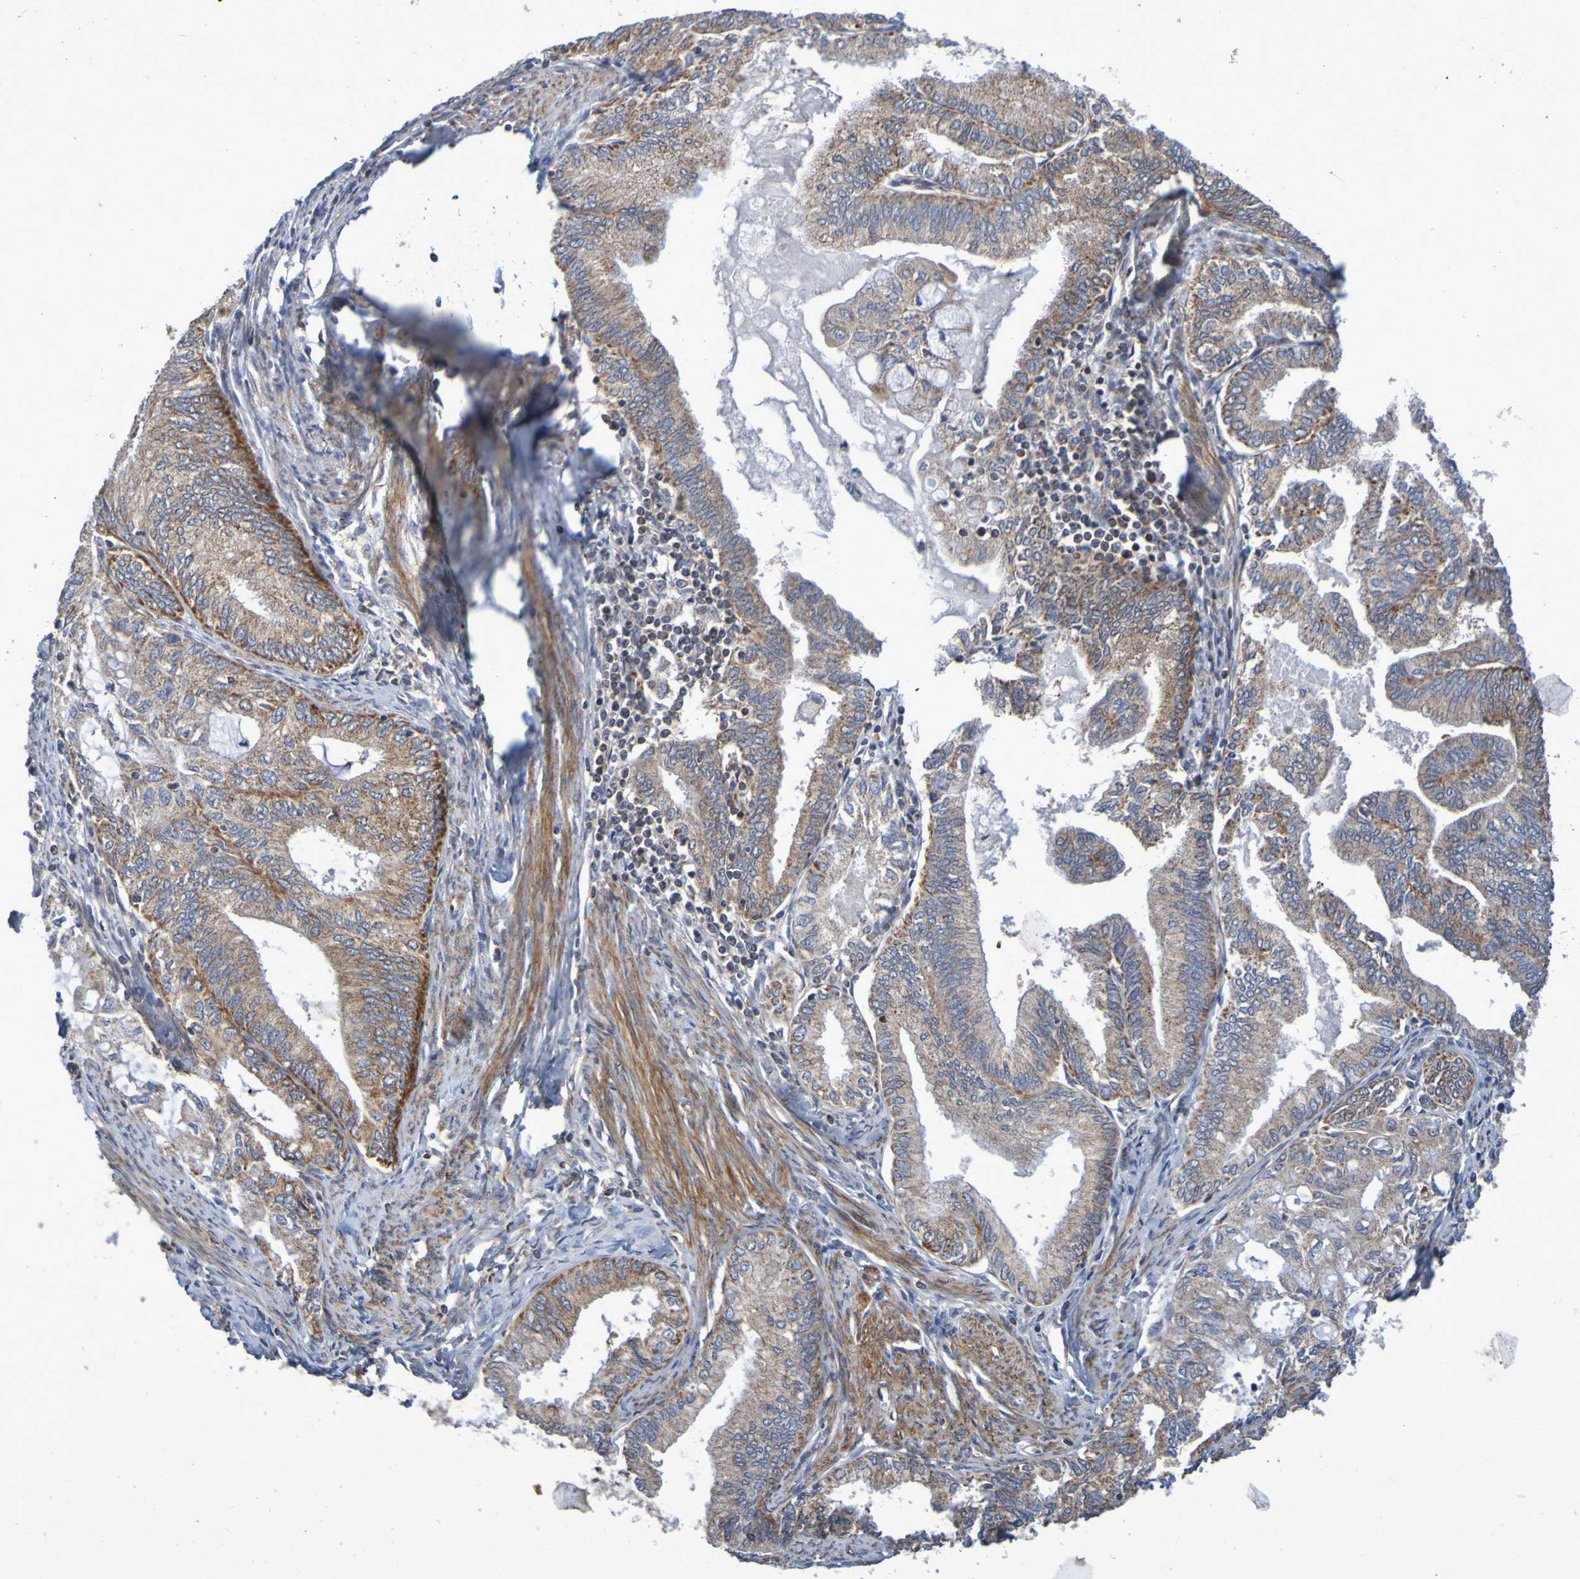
{"staining": {"intensity": "moderate", "quantity": ">75%", "location": "cytoplasmic/membranous"}, "tissue": "endometrial cancer", "cell_type": "Tumor cells", "image_type": "cancer", "snomed": [{"axis": "morphology", "description": "Adenocarcinoma, NOS"}, {"axis": "topography", "description": "Endometrium"}], "caption": "Brown immunohistochemical staining in endometrial cancer reveals moderate cytoplasmic/membranous expression in about >75% of tumor cells.", "gene": "CCDC51", "patient": {"sex": "female", "age": 86}}